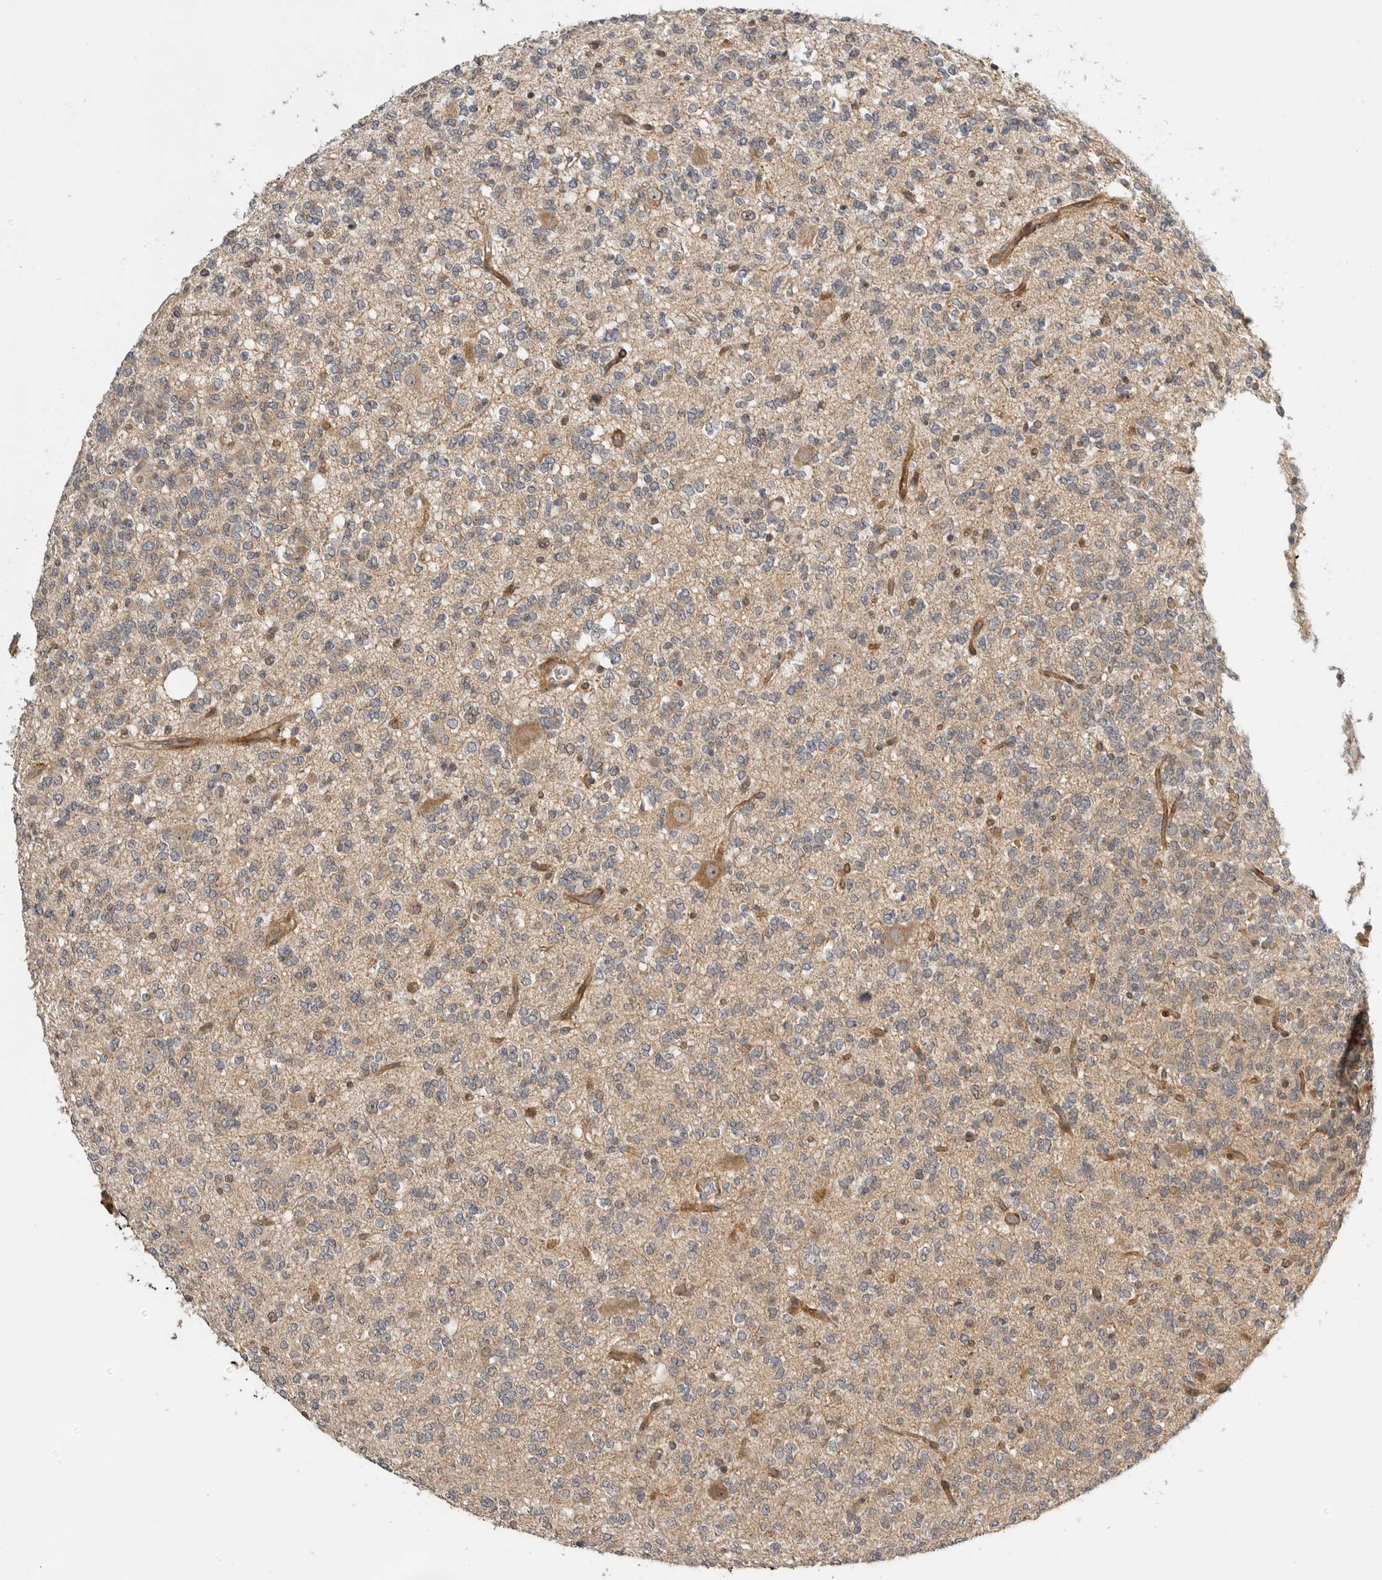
{"staining": {"intensity": "weak", "quantity": "25%-75%", "location": "cytoplasmic/membranous"}, "tissue": "glioma", "cell_type": "Tumor cells", "image_type": "cancer", "snomed": [{"axis": "morphology", "description": "Glioma, malignant, Low grade"}, {"axis": "topography", "description": "Brain"}], "caption": "This micrograph demonstrates glioma stained with immunohistochemistry to label a protein in brown. The cytoplasmic/membranous of tumor cells show weak positivity for the protein. Nuclei are counter-stained blue.", "gene": "CSNK1G3", "patient": {"sex": "male", "age": 38}}